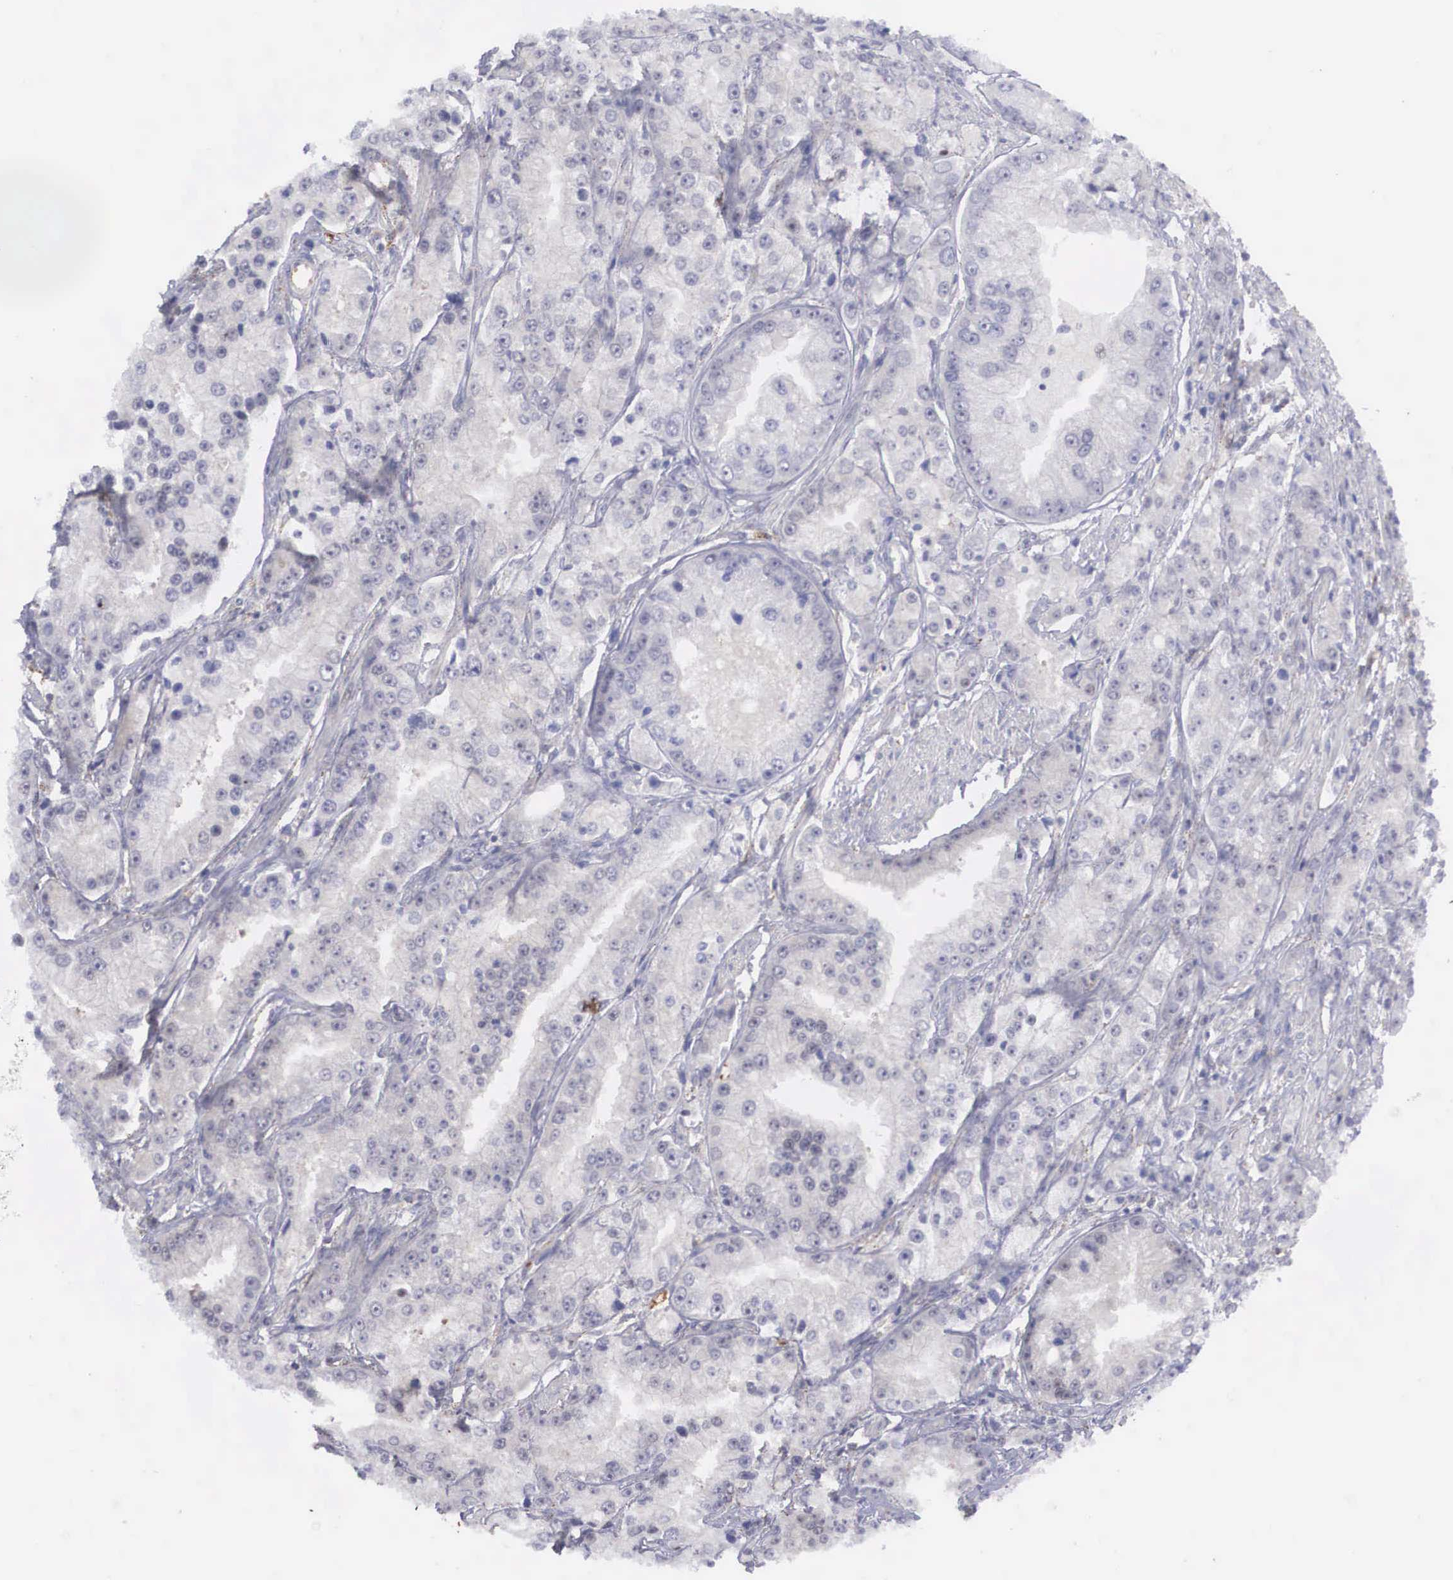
{"staining": {"intensity": "negative", "quantity": "none", "location": "none"}, "tissue": "prostate cancer", "cell_type": "Tumor cells", "image_type": "cancer", "snomed": [{"axis": "morphology", "description": "Adenocarcinoma, Medium grade"}, {"axis": "topography", "description": "Prostate"}], "caption": "High magnification brightfield microscopy of prostate adenocarcinoma (medium-grade) stained with DAB (brown) and counterstained with hematoxylin (blue): tumor cells show no significant positivity. (DAB immunohistochemistry, high magnification).", "gene": "RBPJ", "patient": {"sex": "male", "age": 72}}